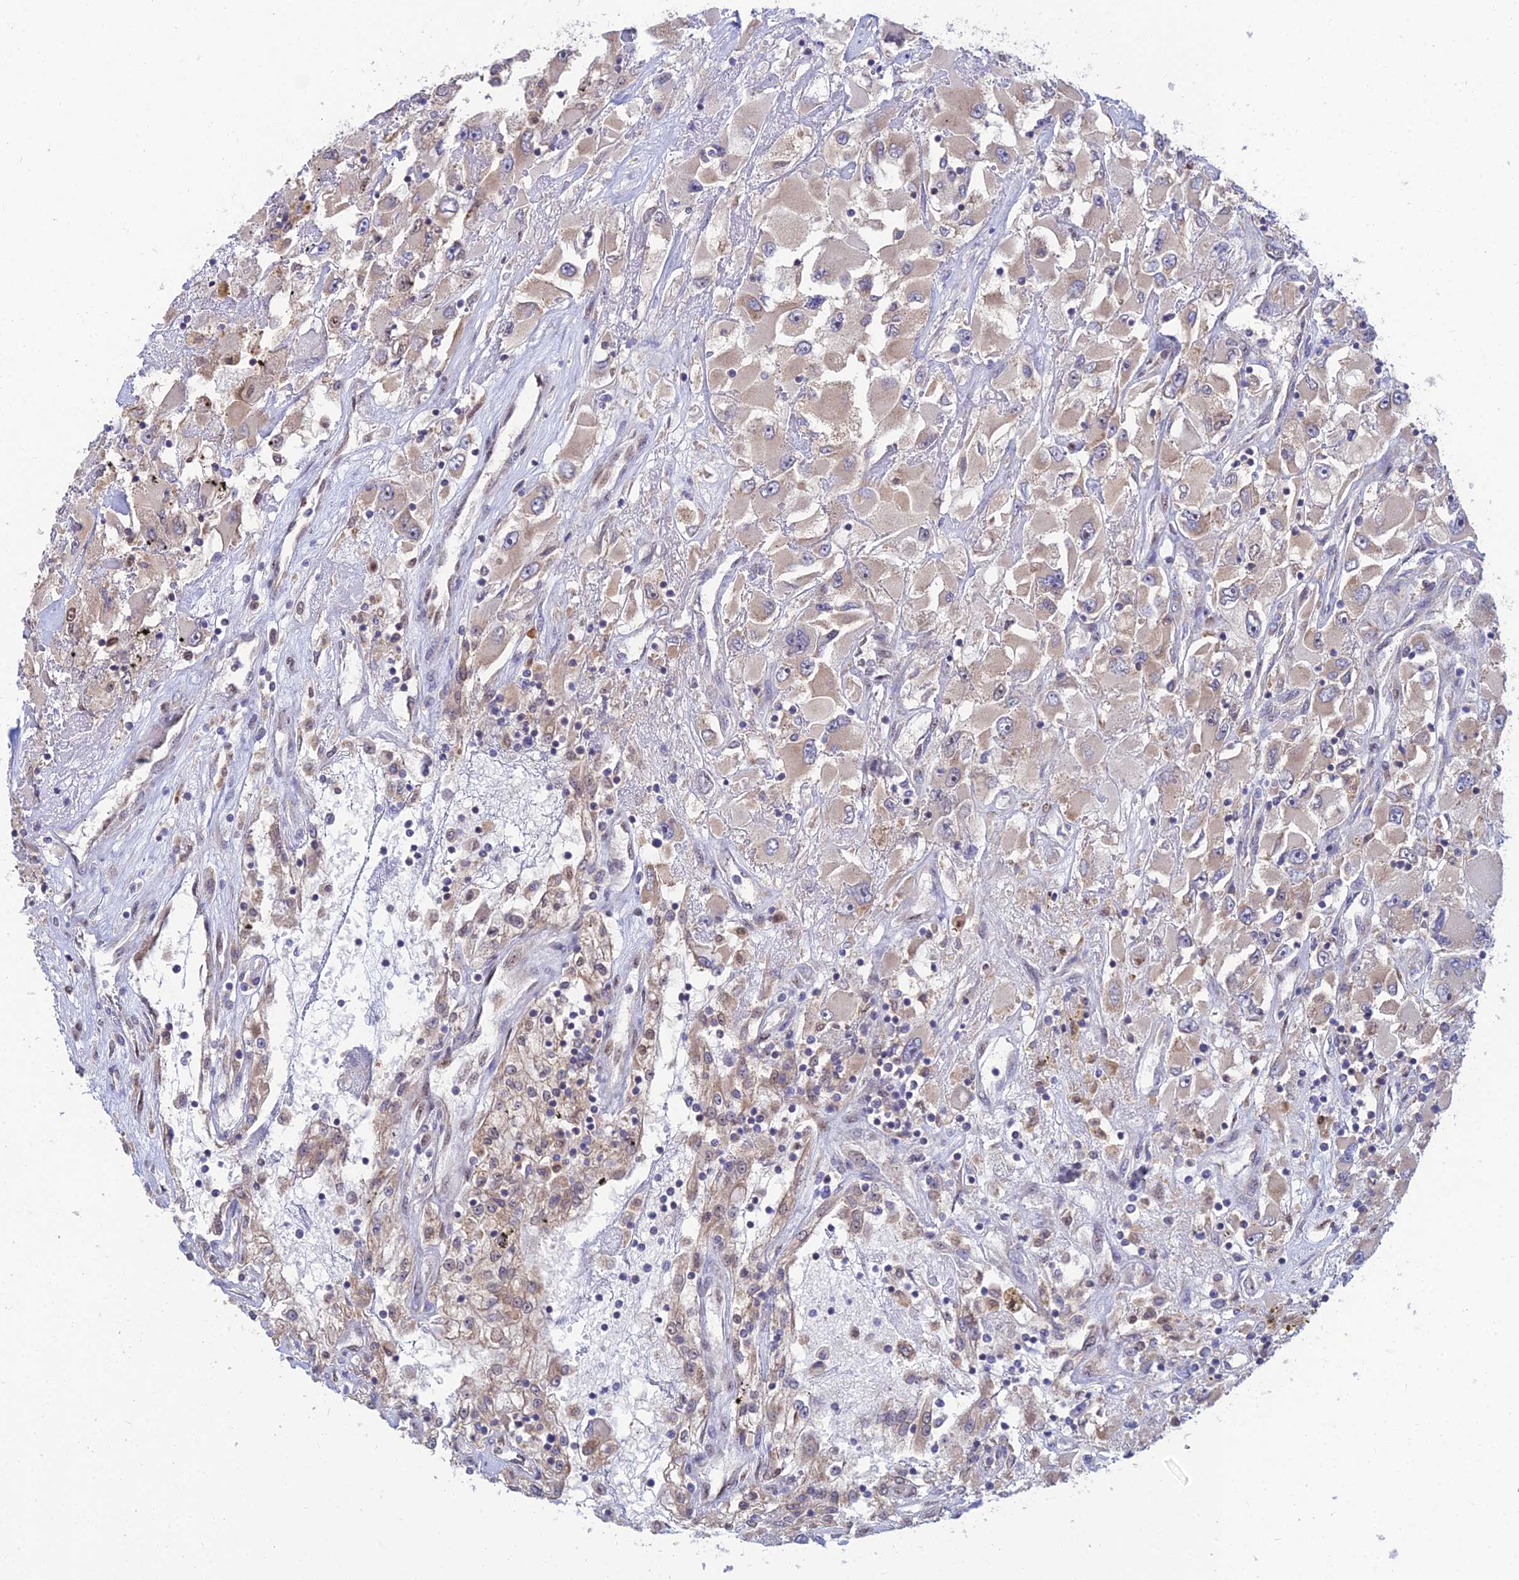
{"staining": {"intensity": "weak", "quantity": "25%-75%", "location": "cytoplasmic/membranous"}, "tissue": "renal cancer", "cell_type": "Tumor cells", "image_type": "cancer", "snomed": [{"axis": "morphology", "description": "Adenocarcinoma, NOS"}, {"axis": "topography", "description": "Kidney"}], "caption": "IHC (DAB (3,3'-diaminobenzidine)) staining of human adenocarcinoma (renal) exhibits weak cytoplasmic/membranous protein expression in about 25%-75% of tumor cells.", "gene": "DNPEP", "patient": {"sex": "female", "age": 52}}